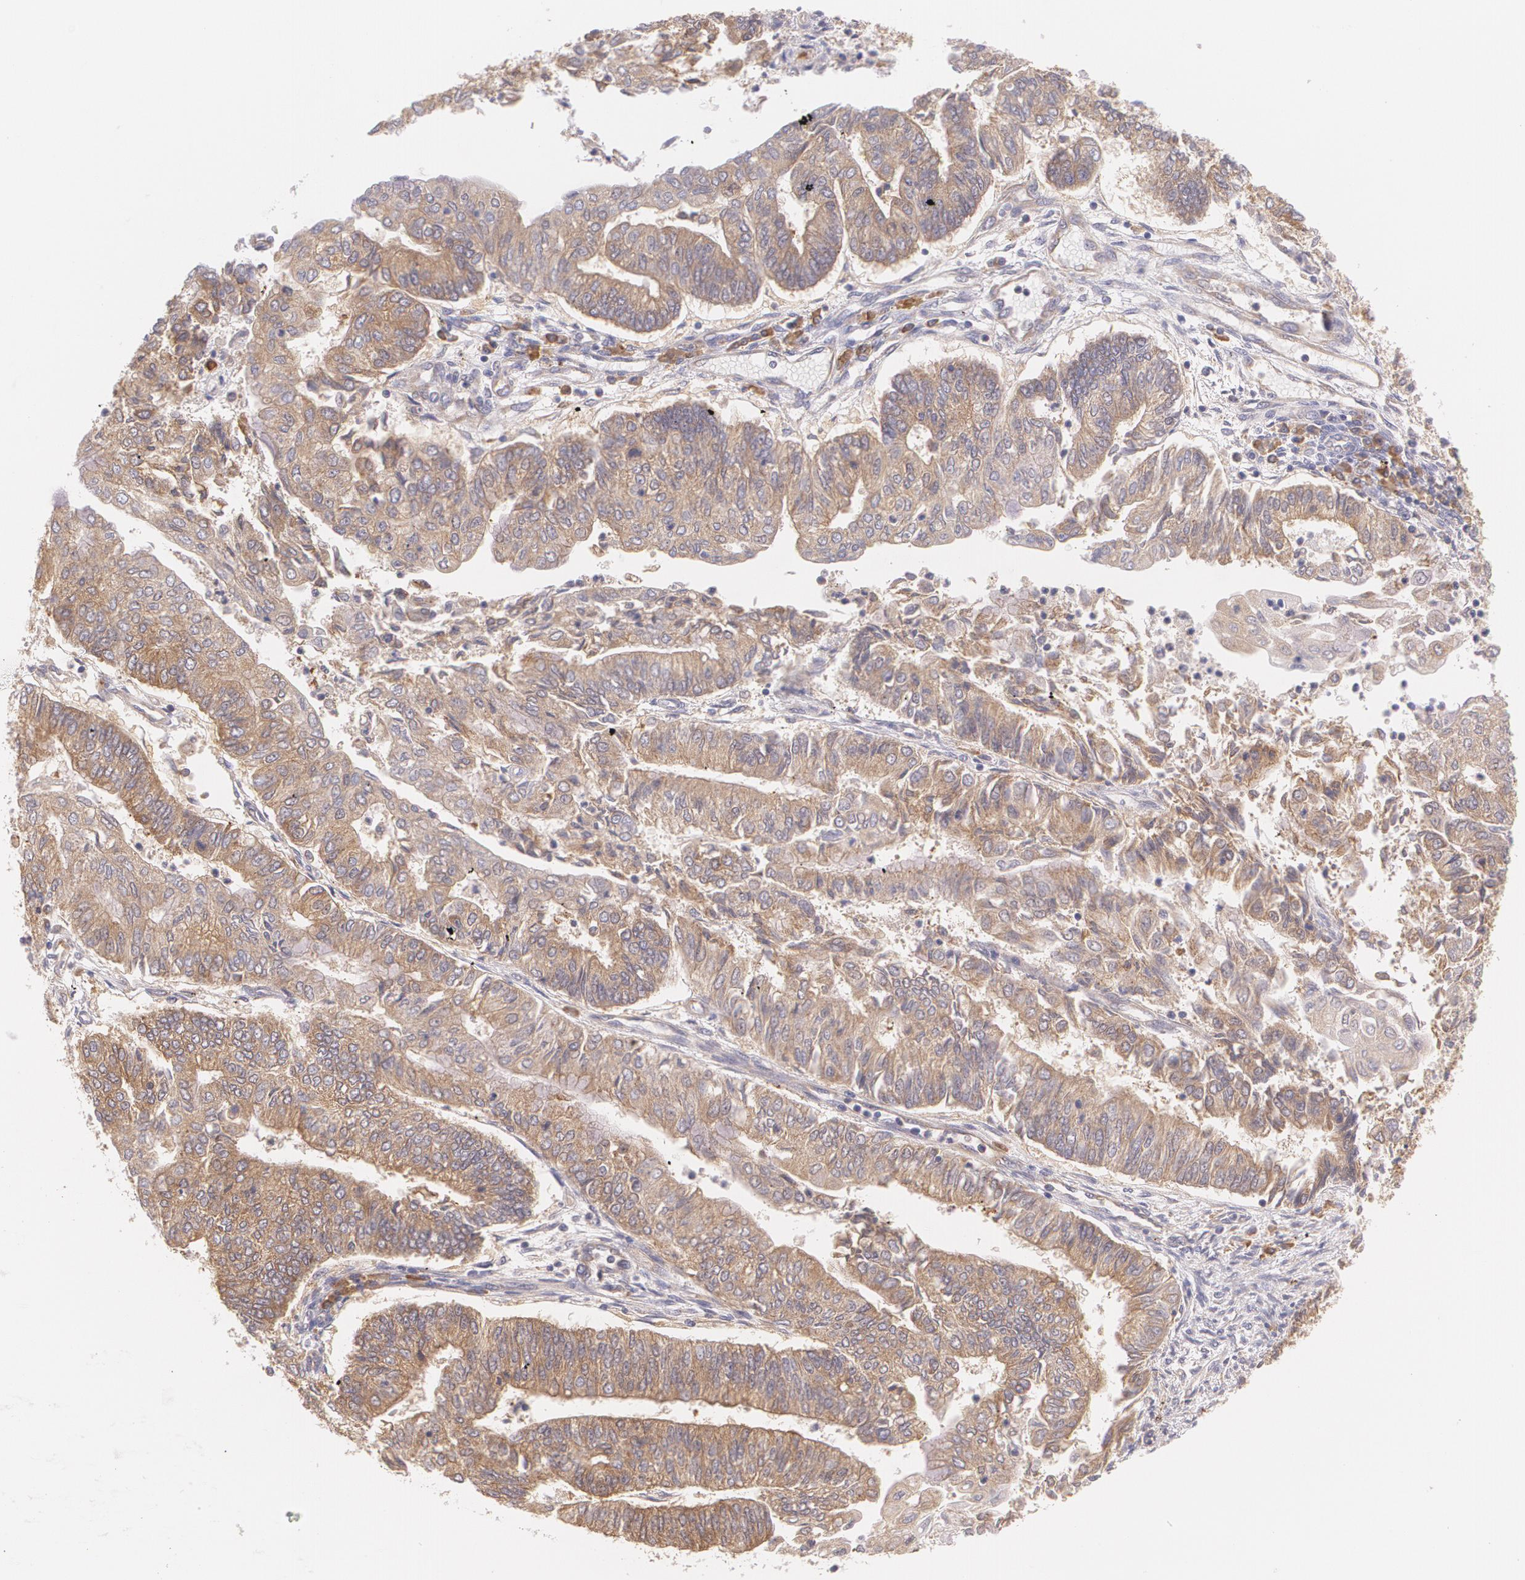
{"staining": {"intensity": "moderate", "quantity": ">75%", "location": "cytoplasmic/membranous"}, "tissue": "endometrial cancer", "cell_type": "Tumor cells", "image_type": "cancer", "snomed": [{"axis": "morphology", "description": "Adenocarcinoma, NOS"}, {"axis": "topography", "description": "Endometrium"}], "caption": "Immunohistochemistry image of neoplastic tissue: human adenocarcinoma (endometrial) stained using IHC exhibits medium levels of moderate protein expression localized specifically in the cytoplasmic/membranous of tumor cells, appearing as a cytoplasmic/membranous brown color.", "gene": "CCL17", "patient": {"sex": "female", "age": 59}}